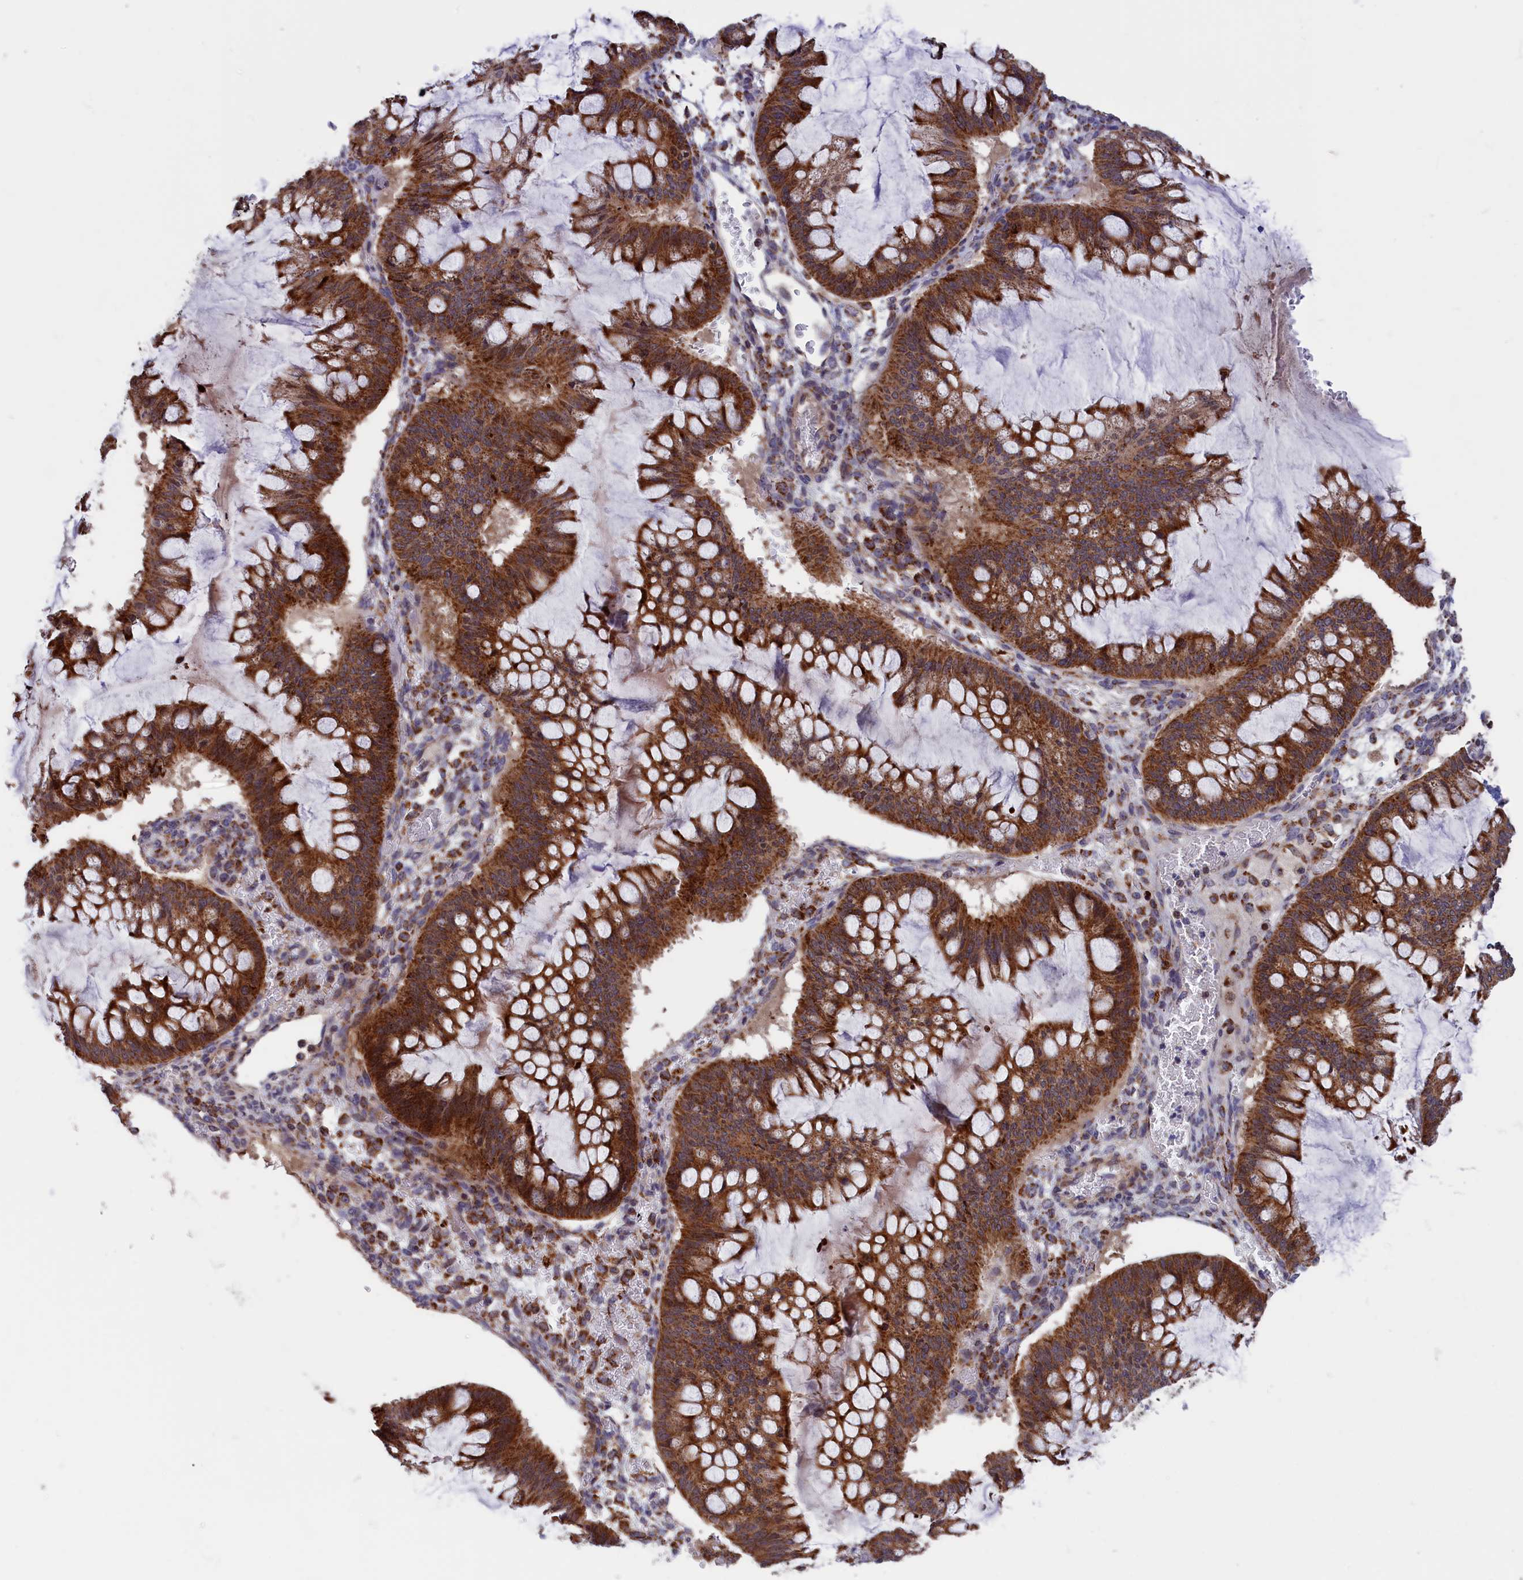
{"staining": {"intensity": "strong", "quantity": ">75%", "location": "cytoplasmic/membranous"}, "tissue": "ovarian cancer", "cell_type": "Tumor cells", "image_type": "cancer", "snomed": [{"axis": "morphology", "description": "Cystadenocarcinoma, mucinous, NOS"}, {"axis": "topography", "description": "Ovary"}], "caption": "Tumor cells reveal strong cytoplasmic/membranous staining in about >75% of cells in ovarian mucinous cystadenocarcinoma.", "gene": "TIMM44", "patient": {"sex": "female", "age": 73}}